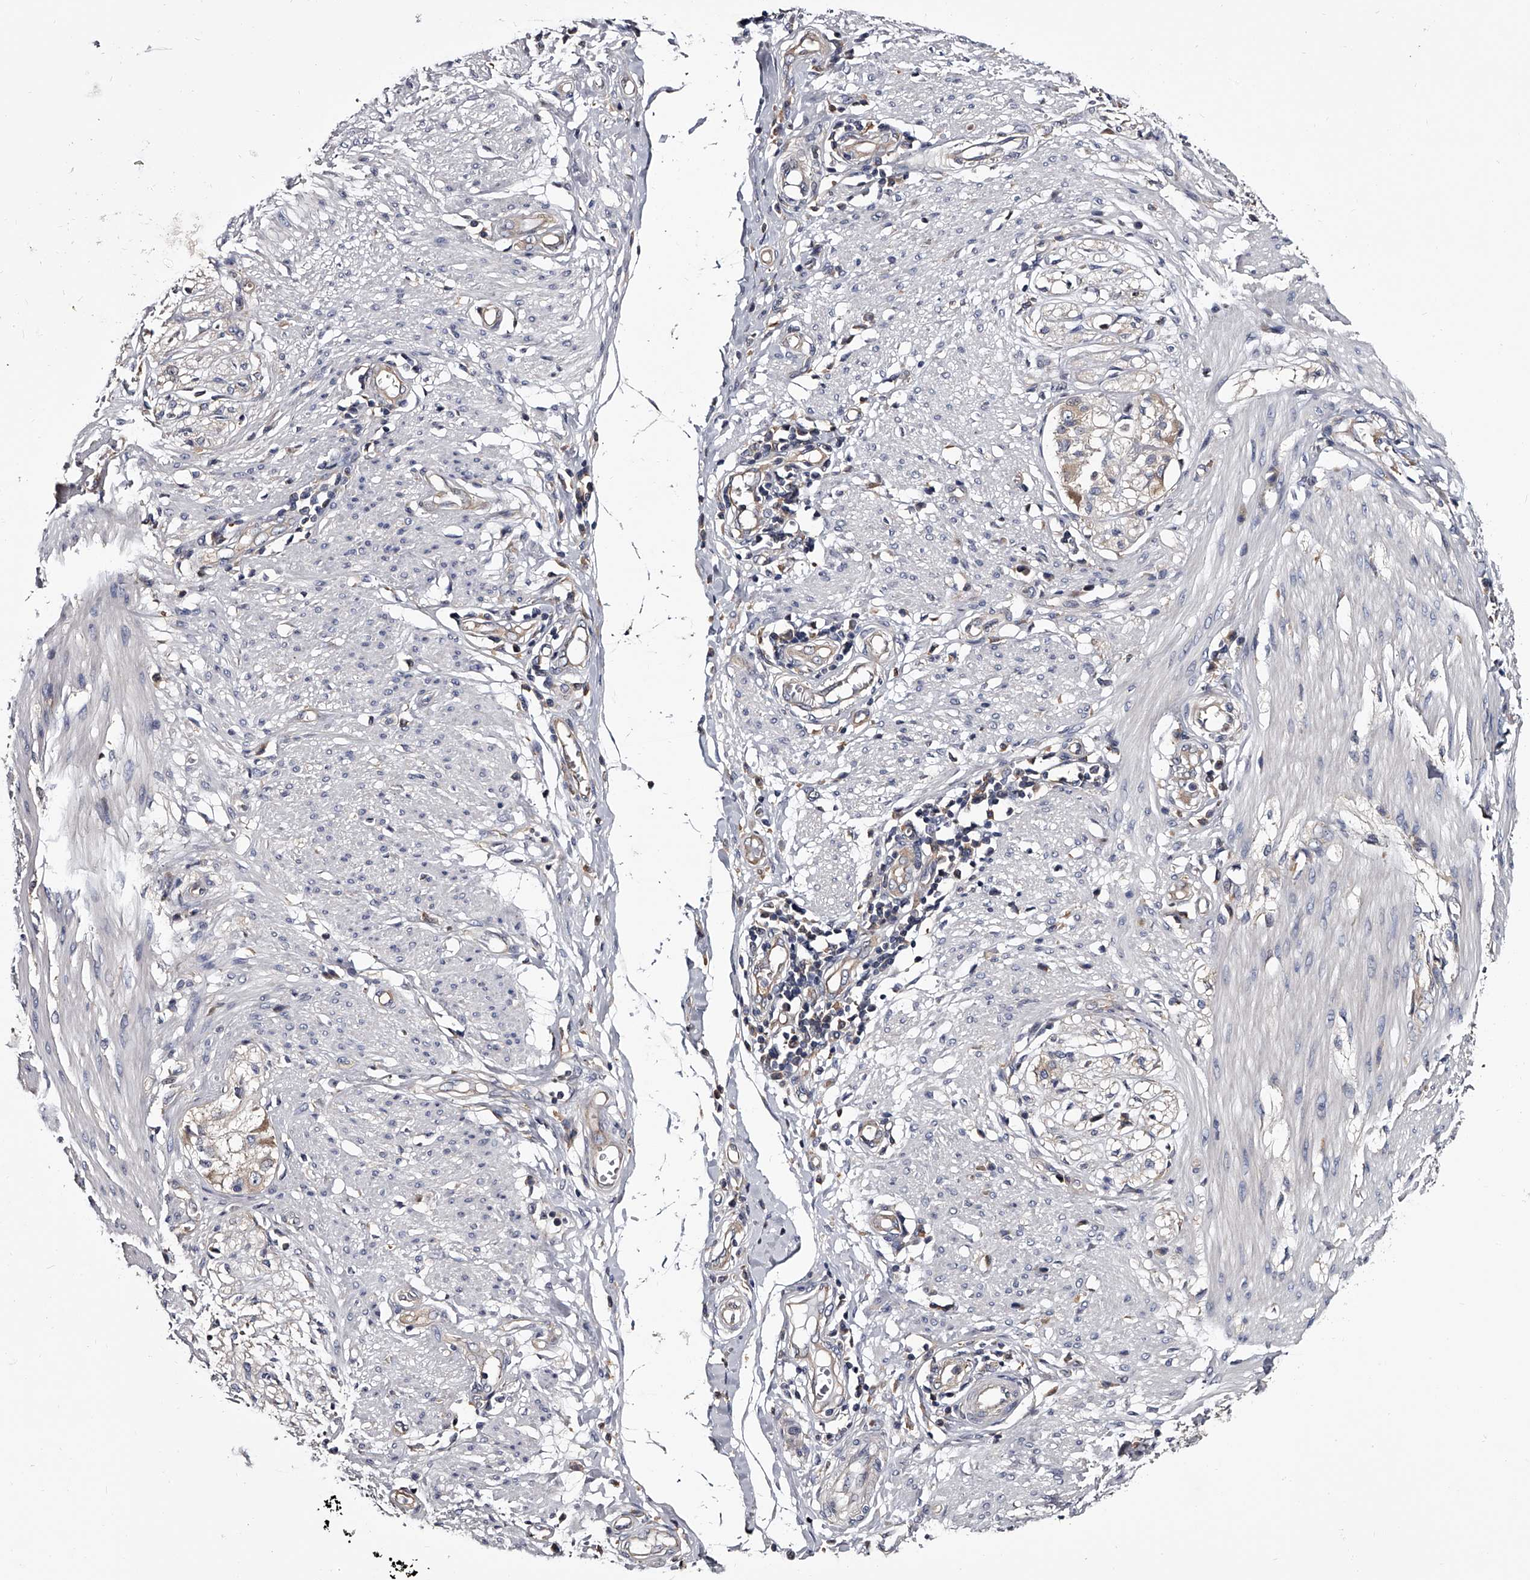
{"staining": {"intensity": "negative", "quantity": "none", "location": "none"}, "tissue": "smooth muscle", "cell_type": "Smooth muscle cells", "image_type": "normal", "snomed": [{"axis": "morphology", "description": "Normal tissue, NOS"}, {"axis": "morphology", "description": "Adenocarcinoma, NOS"}, {"axis": "topography", "description": "Colon"}, {"axis": "topography", "description": "Peripheral nerve tissue"}], "caption": "IHC micrograph of unremarkable smooth muscle stained for a protein (brown), which reveals no positivity in smooth muscle cells. (DAB immunohistochemistry (IHC) visualized using brightfield microscopy, high magnification).", "gene": "GAPVD1", "patient": {"sex": "male", "age": 14}}